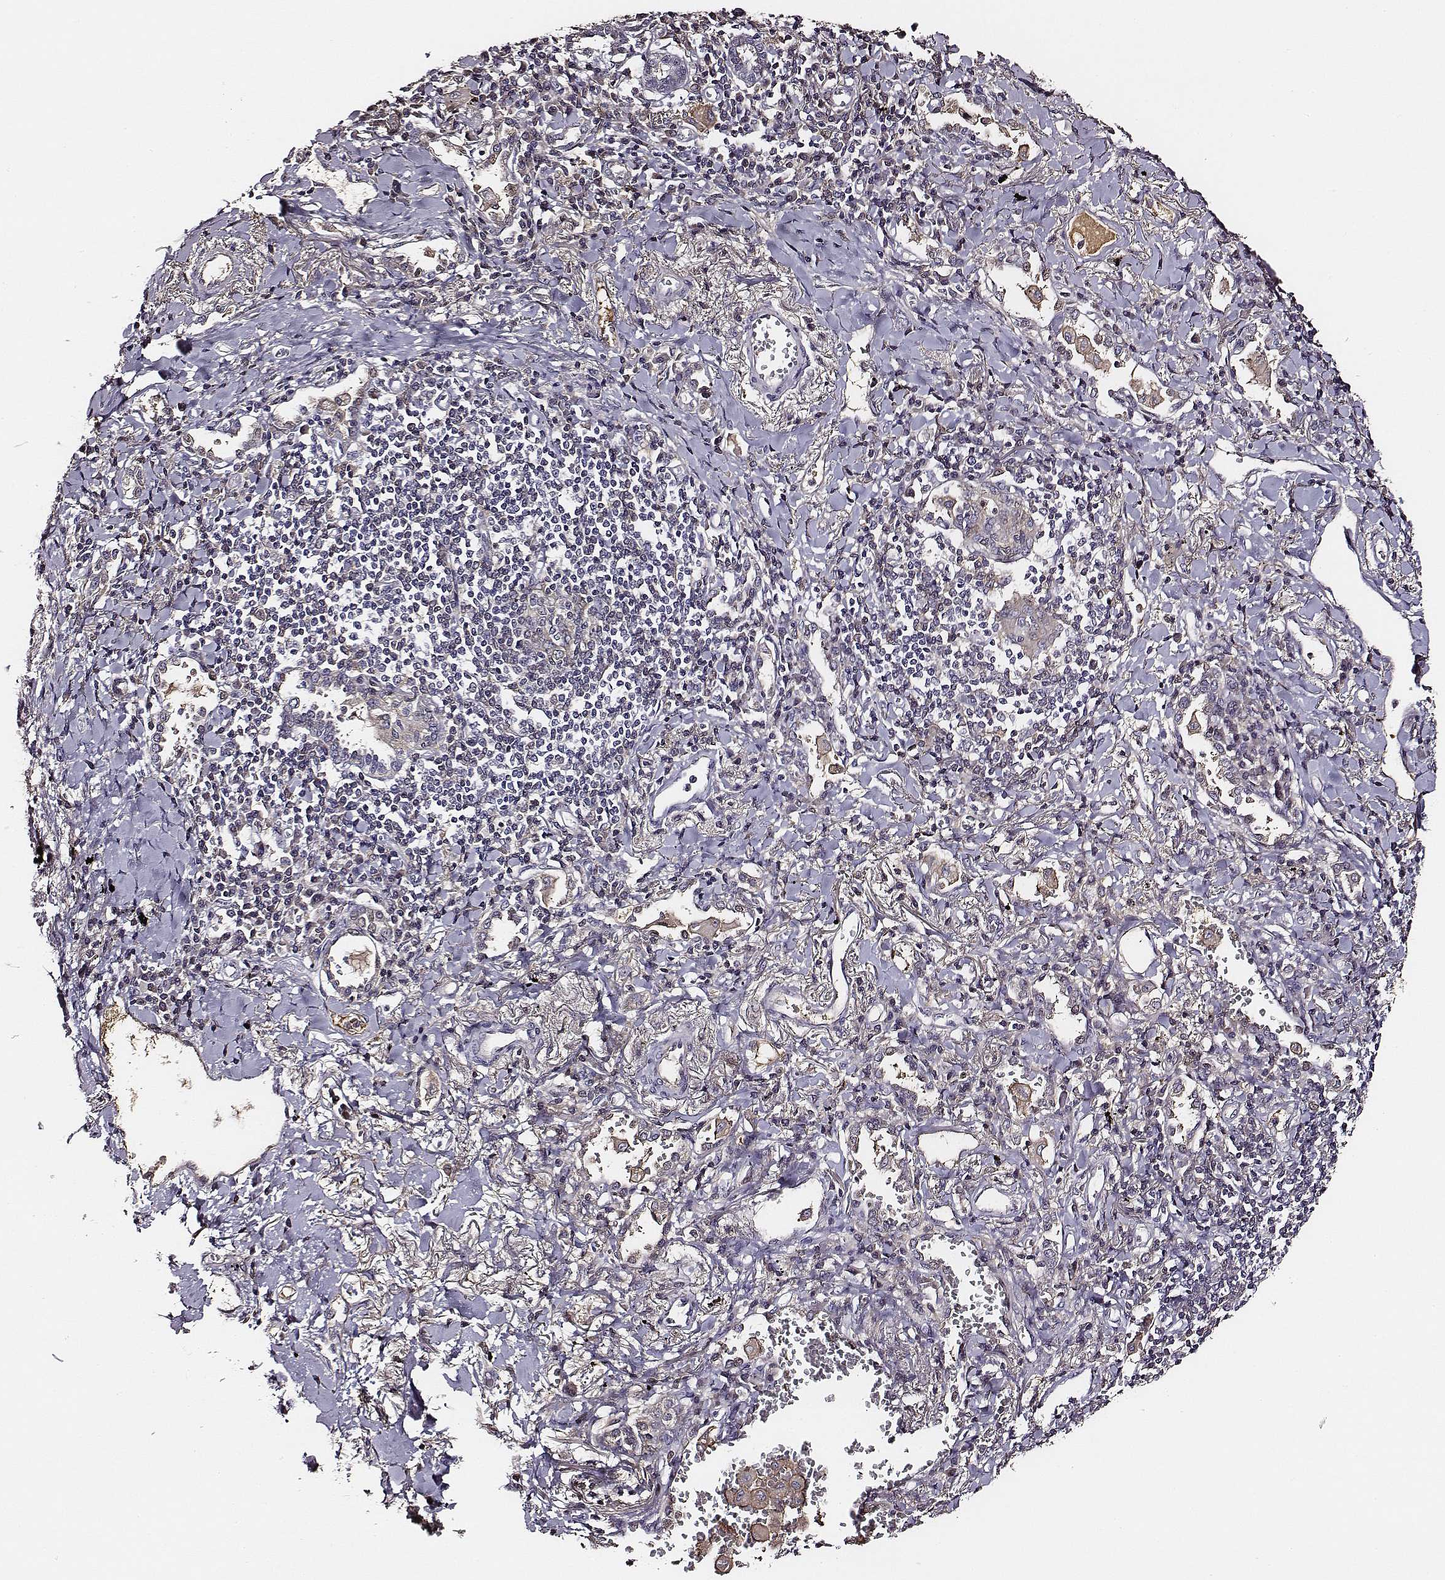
{"staining": {"intensity": "weak", "quantity": "<25%", "location": "cytoplasmic/membranous"}, "tissue": "lung cancer", "cell_type": "Tumor cells", "image_type": "cancer", "snomed": [{"axis": "morphology", "description": "Squamous cell carcinoma, NOS"}, {"axis": "topography", "description": "Lung"}], "caption": "This is an immunohistochemistry (IHC) image of human lung cancer (squamous cell carcinoma). There is no expression in tumor cells.", "gene": "TF", "patient": {"sex": "male", "age": 82}}